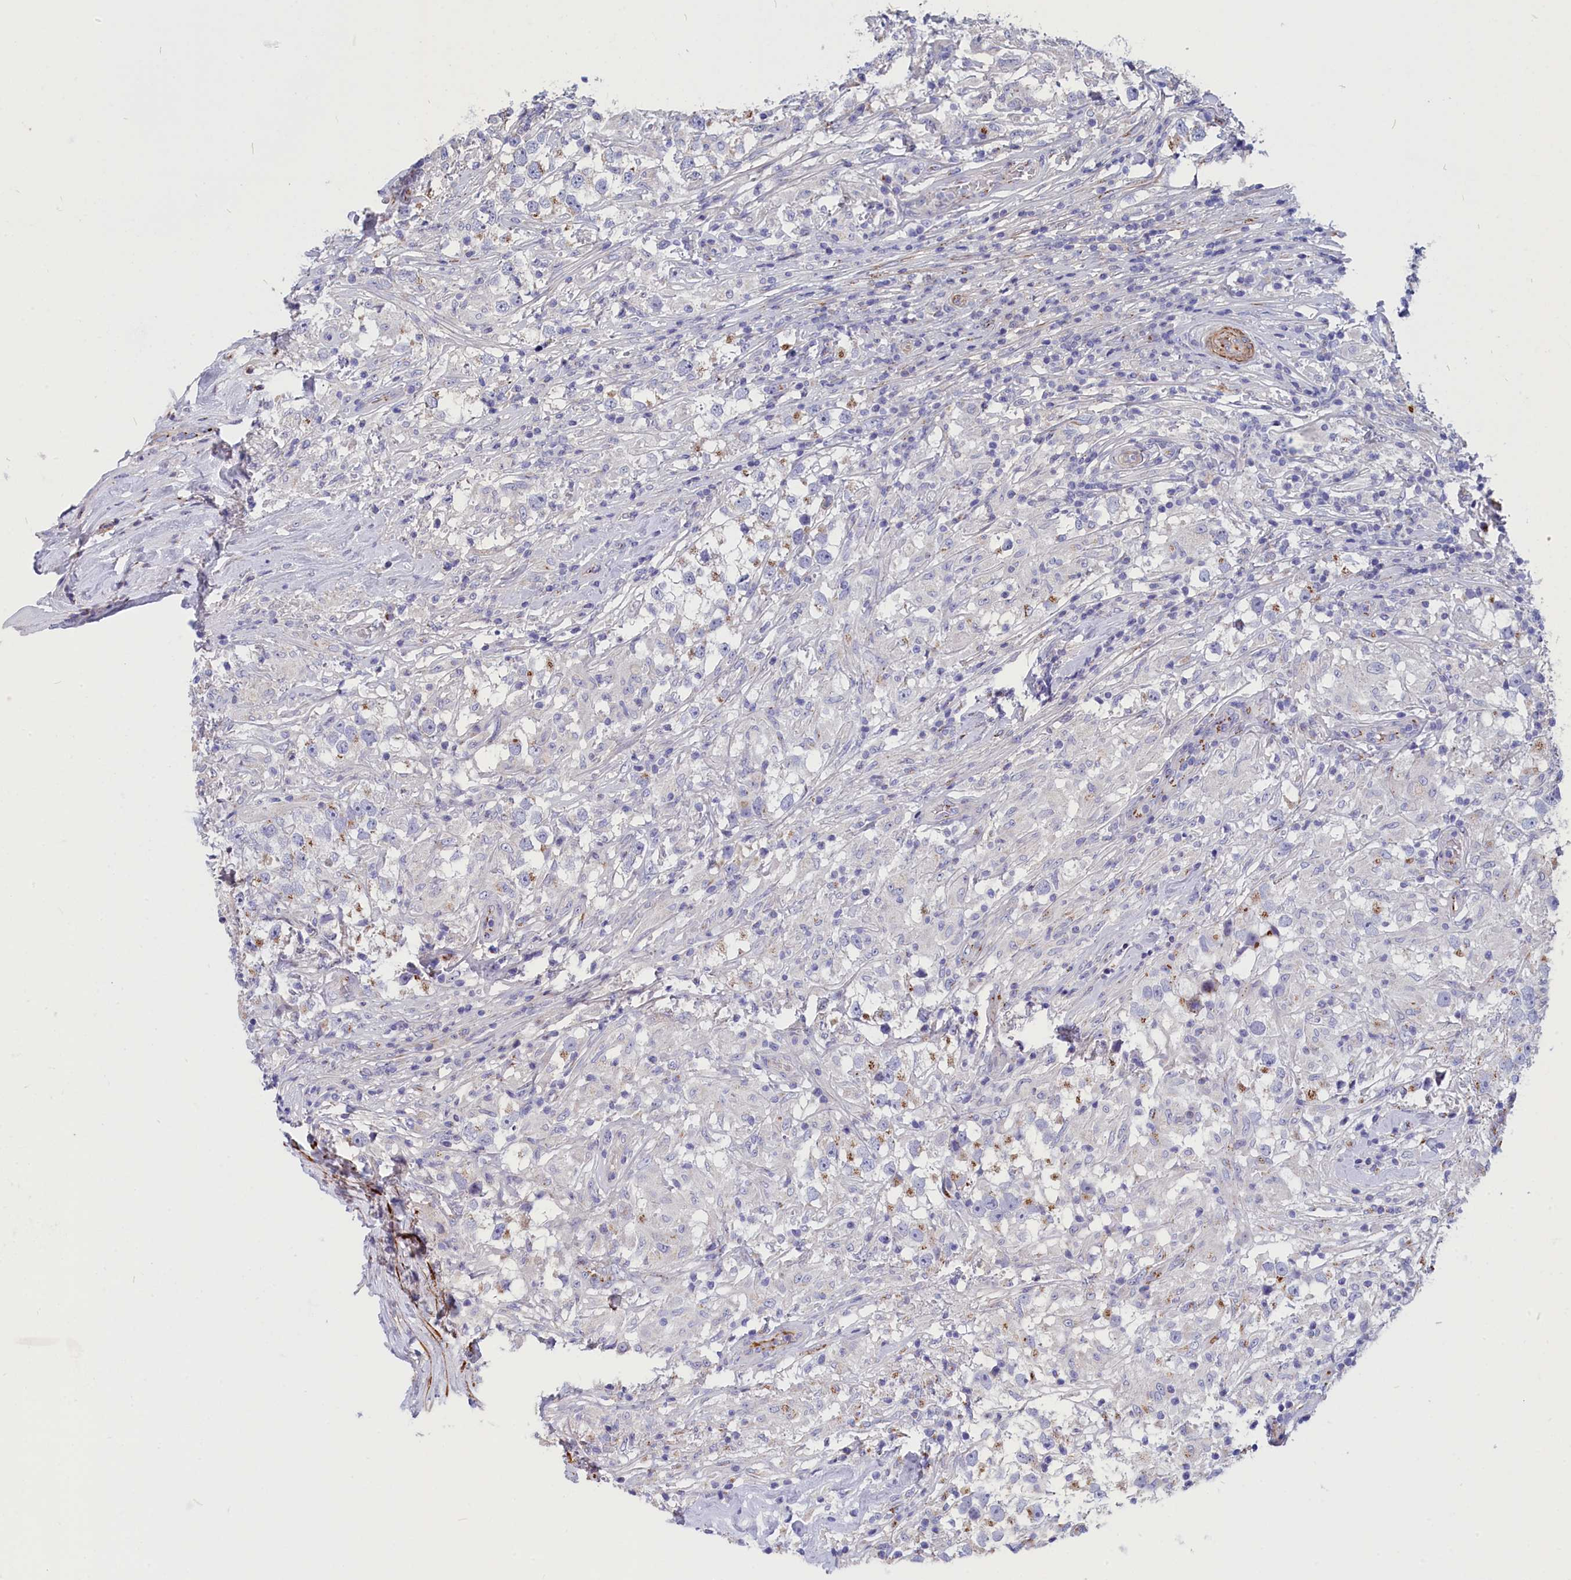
{"staining": {"intensity": "moderate", "quantity": "<25%", "location": "cytoplasmic/membranous"}, "tissue": "testis cancer", "cell_type": "Tumor cells", "image_type": "cancer", "snomed": [{"axis": "morphology", "description": "Seminoma, NOS"}, {"axis": "topography", "description": "Testis"}], "caption": "Human testis cancer stained with a protein marker demonstrates moderate staining in tumor cells.", "gene": "TUBGCP4", "patient": {"sex": "male", "age": 46}}